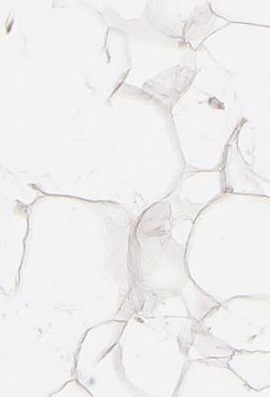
{"staining": {"intensity": "weak", "quantity": "<25%", "location": "cytoplasmic/membranous"}, "tissue": "adipose tissue", "cell_type": "Adipocytes", "image_type": "normal", "snomed": [{"axis": "morphology", "description": "Normal tissue, NOS"}, {"axis": "topography", "description": "Breast"}], "caption": "Protein analysis of benign adipose tissue demonstrates no significant staining in adipocytes. (Immunohistochemistry, brightfield microscopy, high magnification).", "gene": "LGALS3BP", "patient": {"sex": "female", "age": 45}}